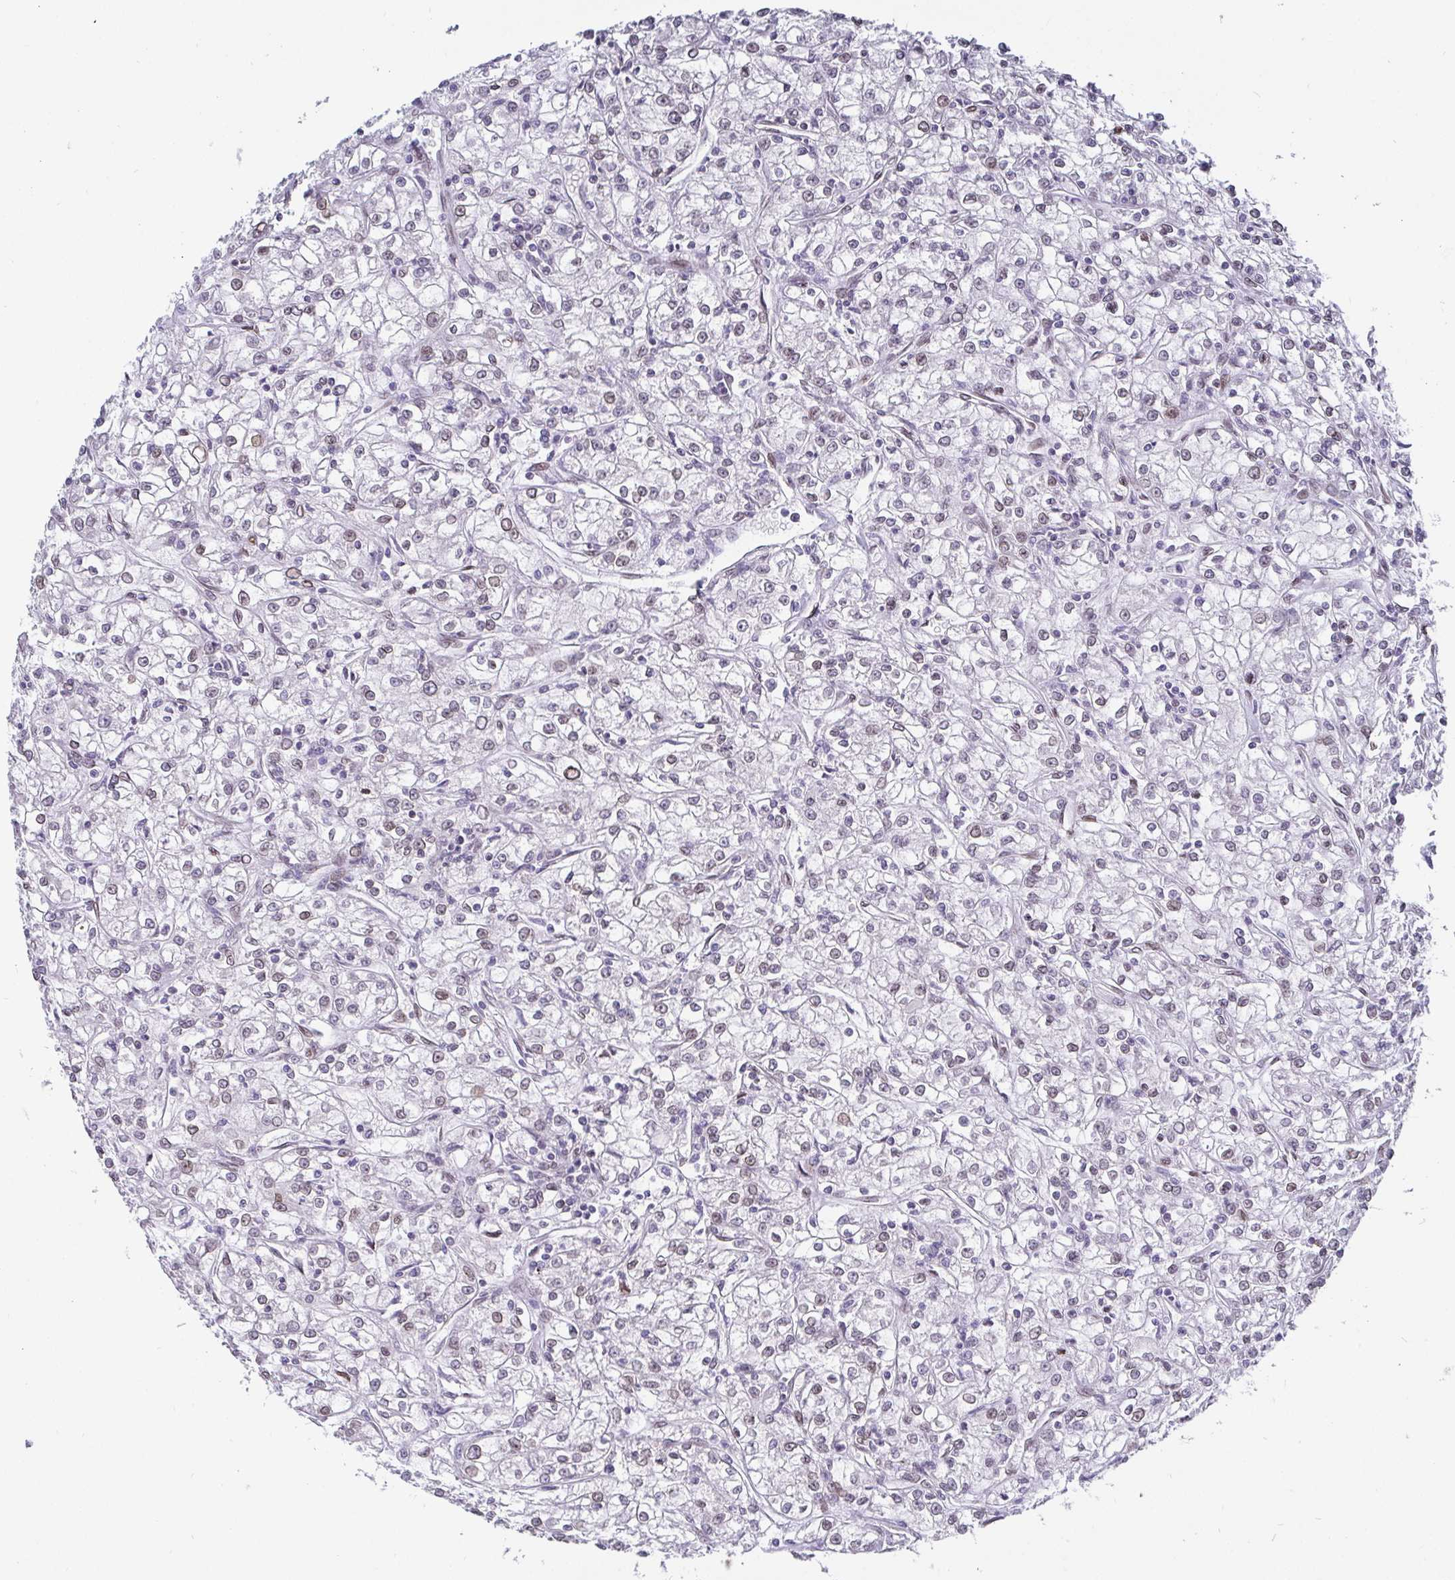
{"staining": {"intensity": "weak", "quantity": "<25%", "location": "nuclear"}, "tissue": "renal cancer", "cell_type": "Tumor cells", "image_type": "cancer", "snomed": [{"axis": "morphology", "description": "Adenocarcinoma, NOS"}, {"axis": "topography", "description": "Kidney"}], "caption": "Renal cancer stained for a protein using immunohistochemistry shows no expression tumor cells.", "gene": "EMD", "patient": {"sex": "female", "age": 59}}